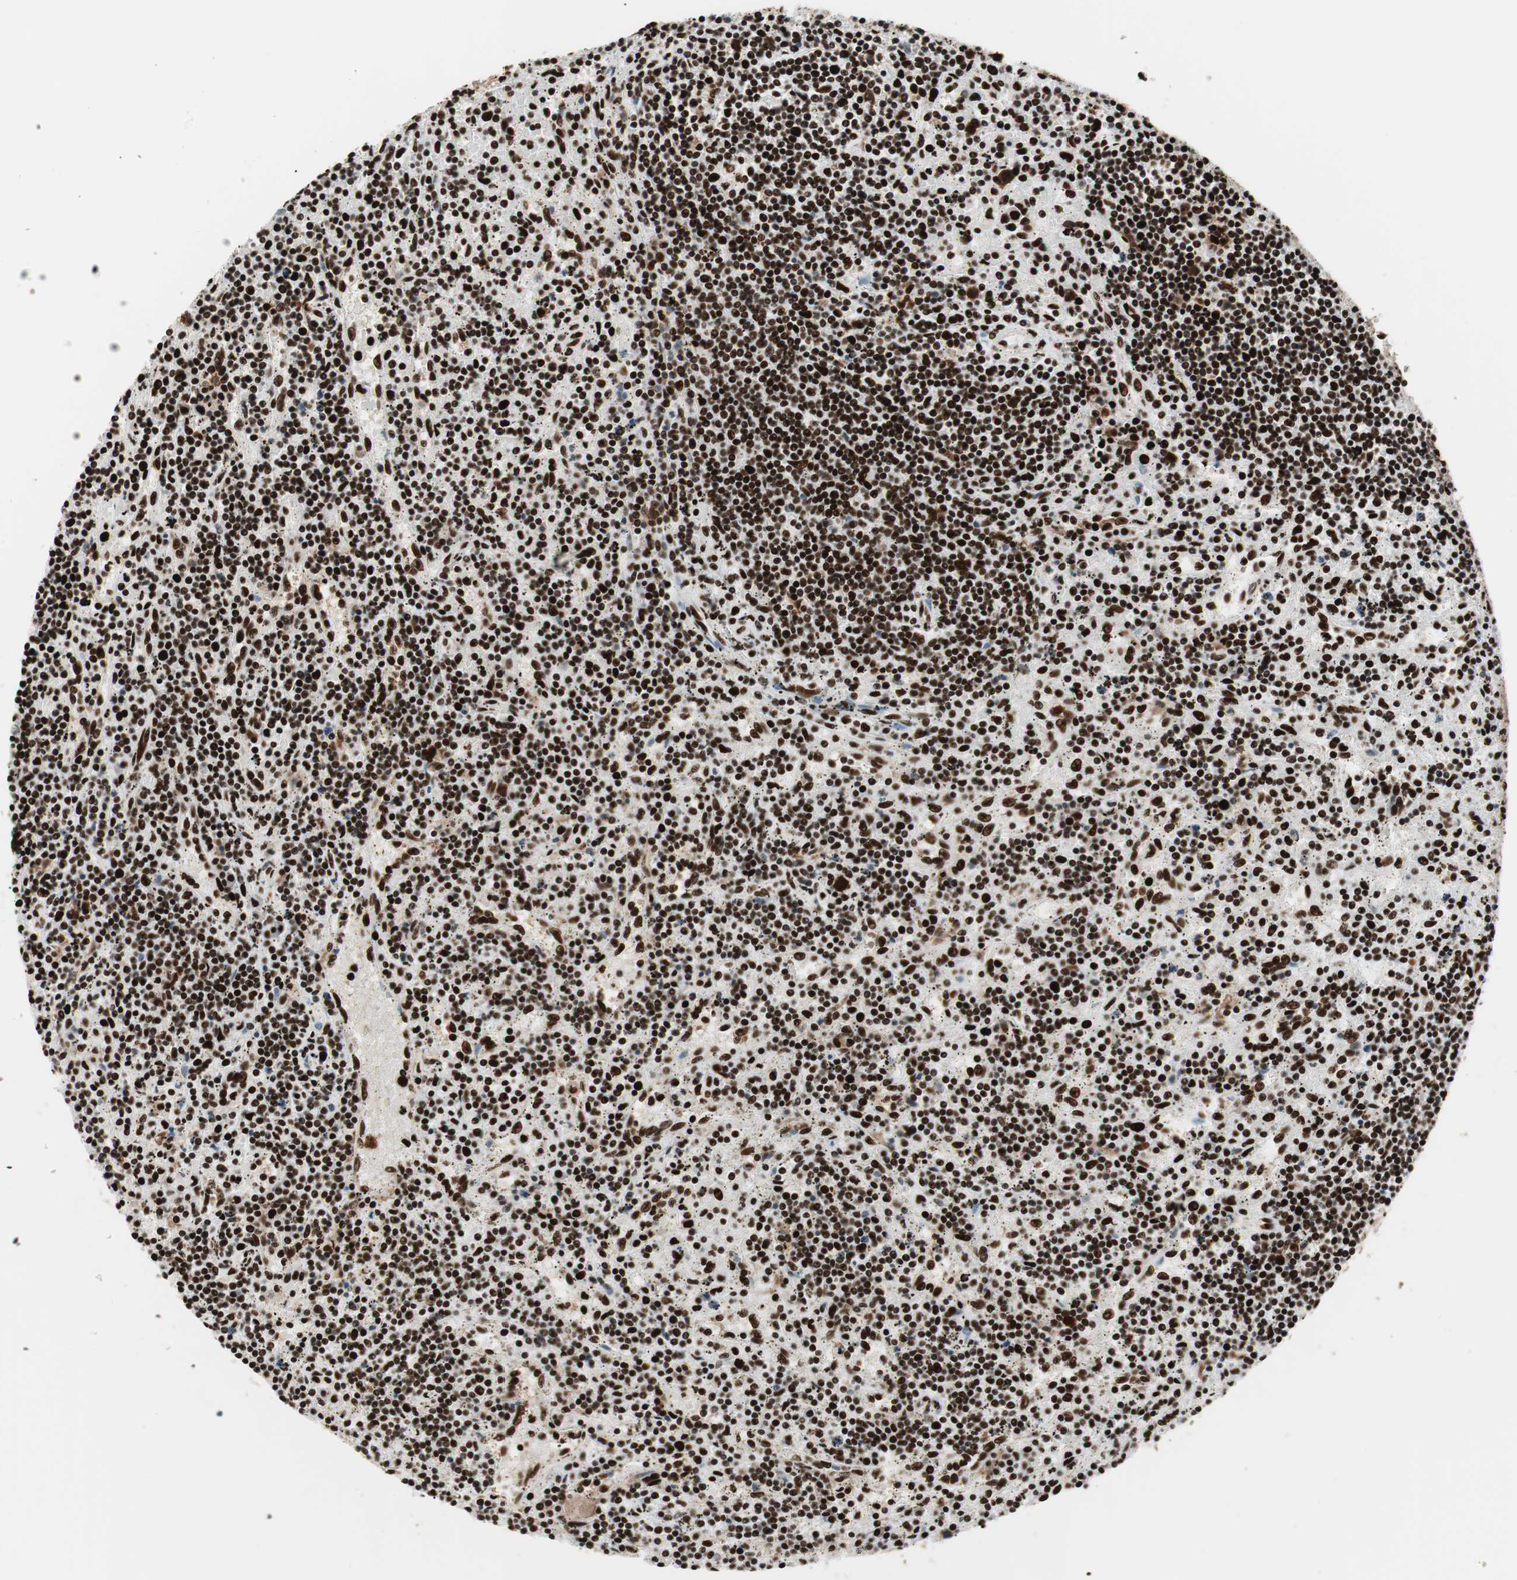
{"staining": {"intensity": "strong", "quantity": ">75%", "location": "nuclear"}, "tissue": "lymphoma", "cell_type": "Tumor cells", "image_type": "cancer", "snomed": [{"axis": "morphology", "description": "Malignant lymphoma, non-Hodgkin's type, Low grade"}, {"axis": "topography", "description": "Spleen"}], "caption": "Strong nuclear protein expression is appreciated in approximately >75% of tumor cells in lymphoma.", "gene": "PSME3", "patient": {"sex": "male", "age": 76}}